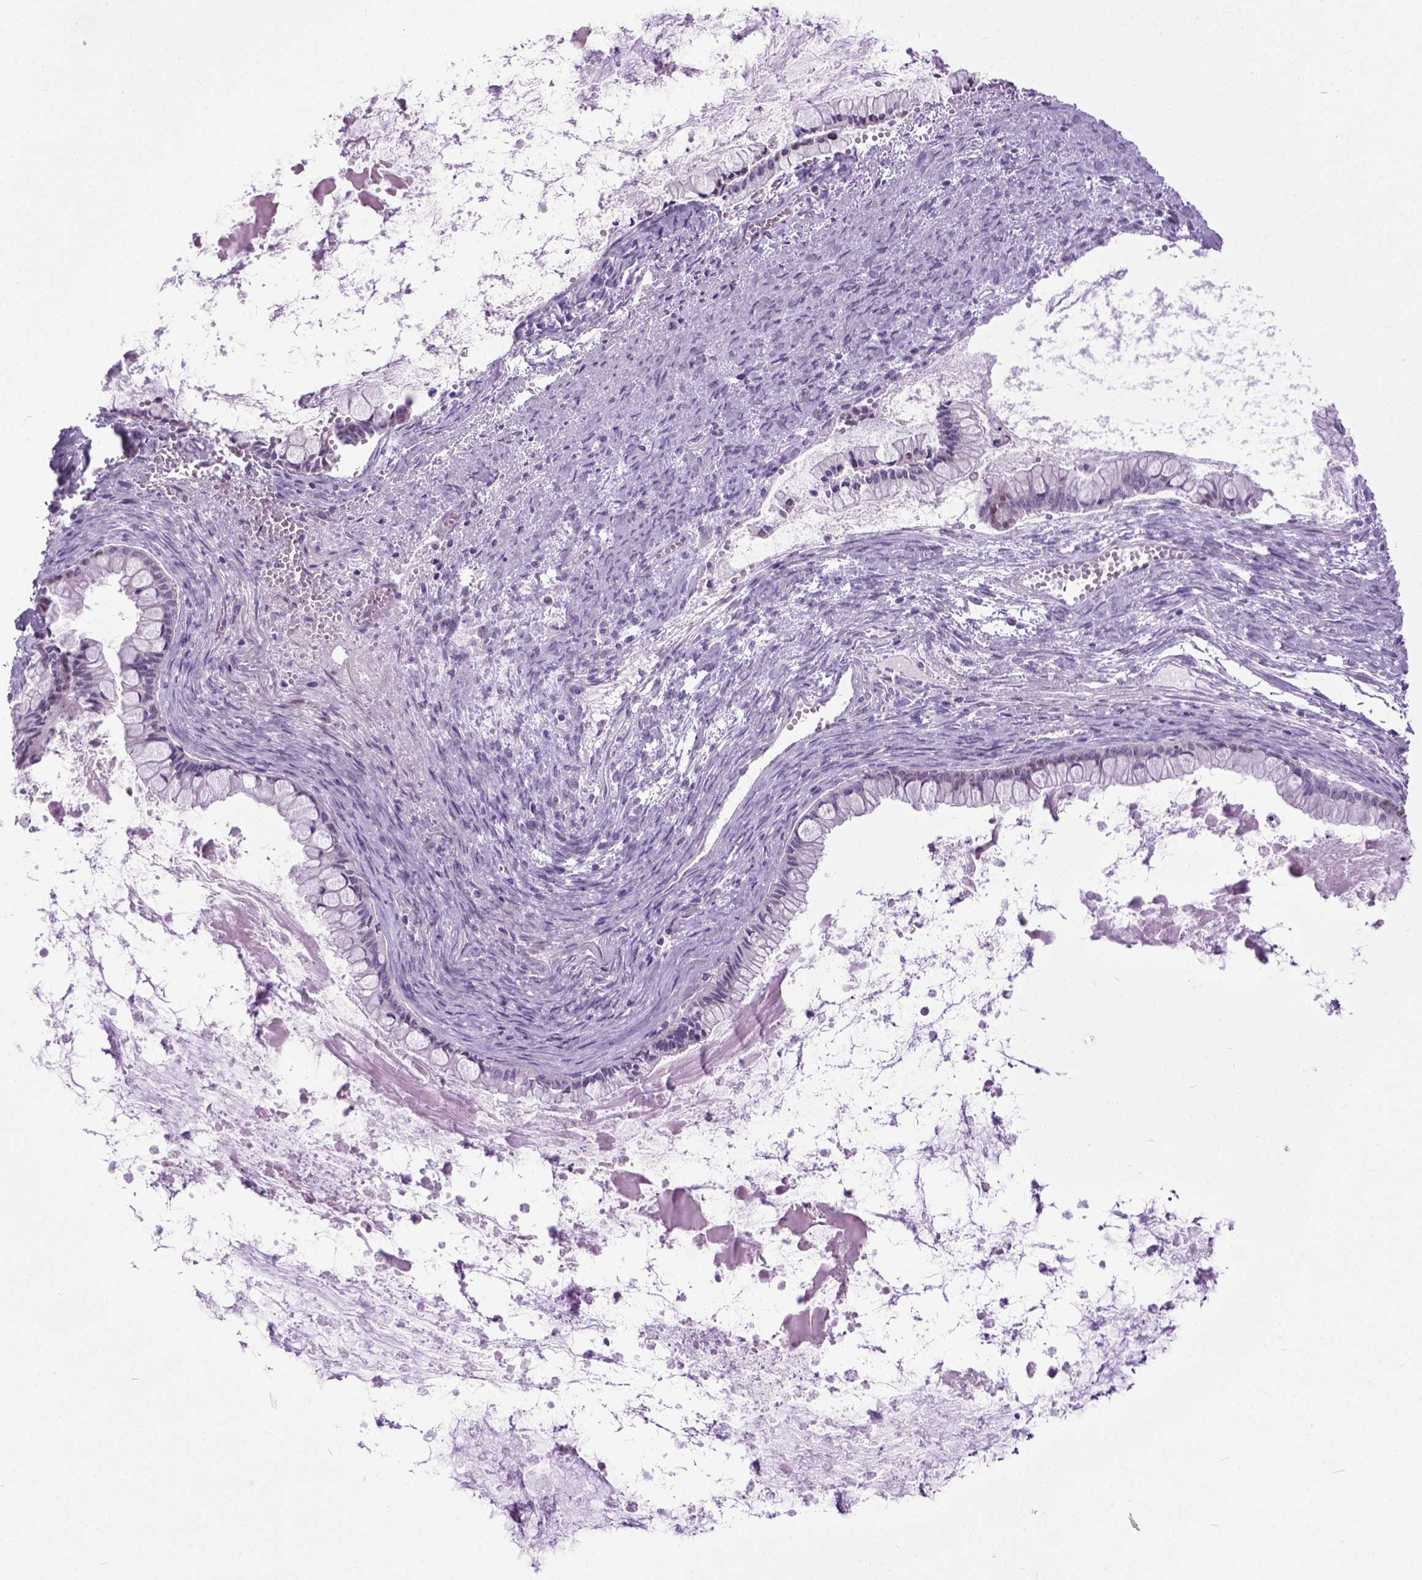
{"staining": {"intensity": "negative", "quantity": "none", "location": "none"}, "tissue": "ovarian cancer", "cell_type": "Tumor cells", "image_type": "cancer", "snomed": [{"axis": "morphology", "description": "Cystadenocarcinoma, mucinous, NOS"}, {"axis": "topography", "description": "Ovary"}], "caption": "Tumor cells show no significant staining in ovarian cancer.", "gene": "APCDD1L", "patient": {"sex": "female", "age": 67}}